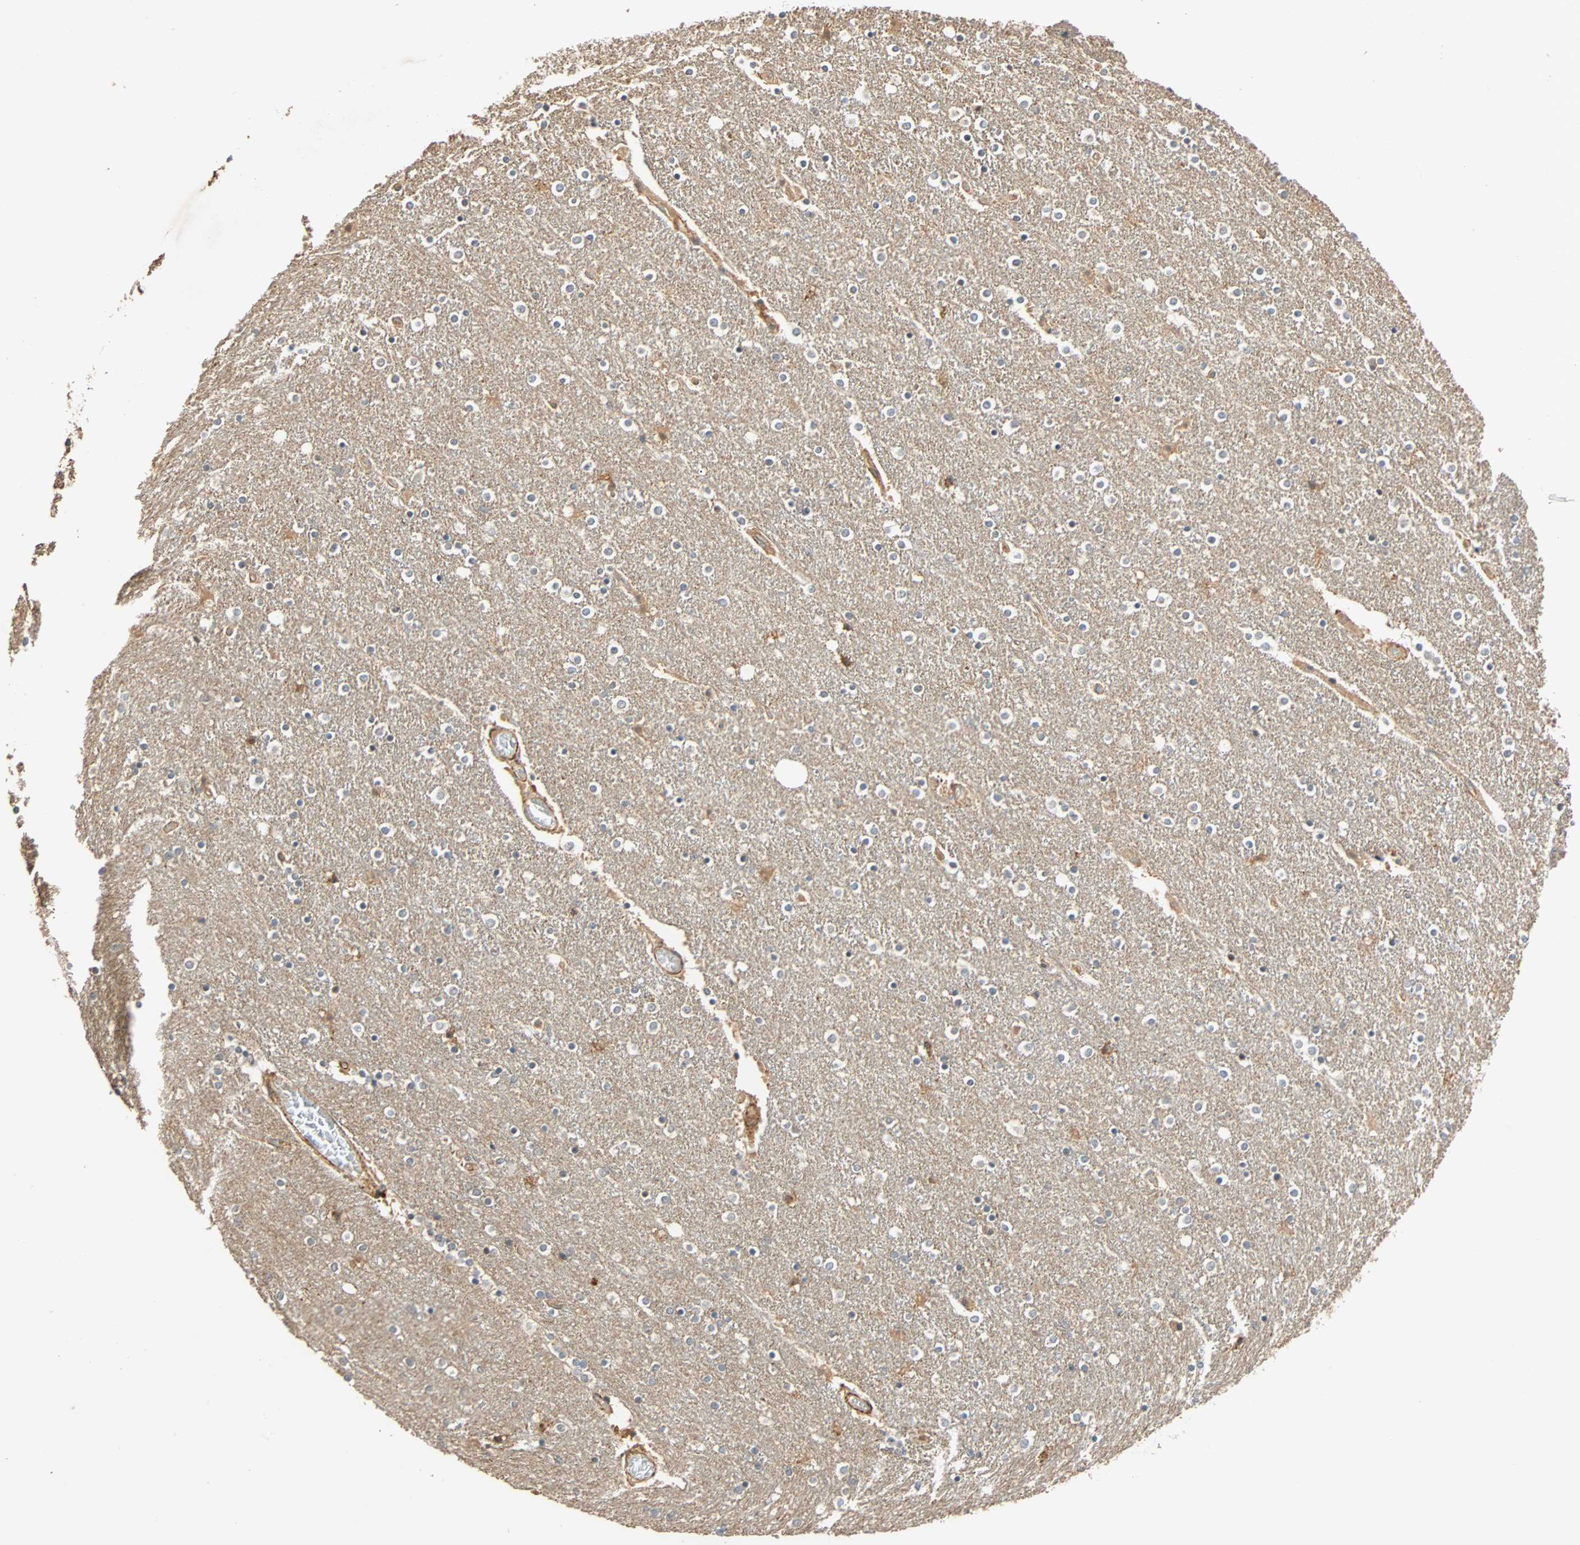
{"staining": {"intensity": "weak", "quantity": "<25%", "location": "cytoplasmic/membranous"}, "tissue": "caudate", "cell_type": "Glial cells", "image_type": "normal", "snomed": [{"axis": "morphology", "description": "Normal tissue, NOS"}, {"axis": "topography", "description": "Lateral ventricle wall"}], "caption": "This is a photomicrograph of immunohistochemistry staining of normal caudate, which shows no staining in glial cells.", "gene": "QSER1", "patient": {"sex": "female", "age": 54}}